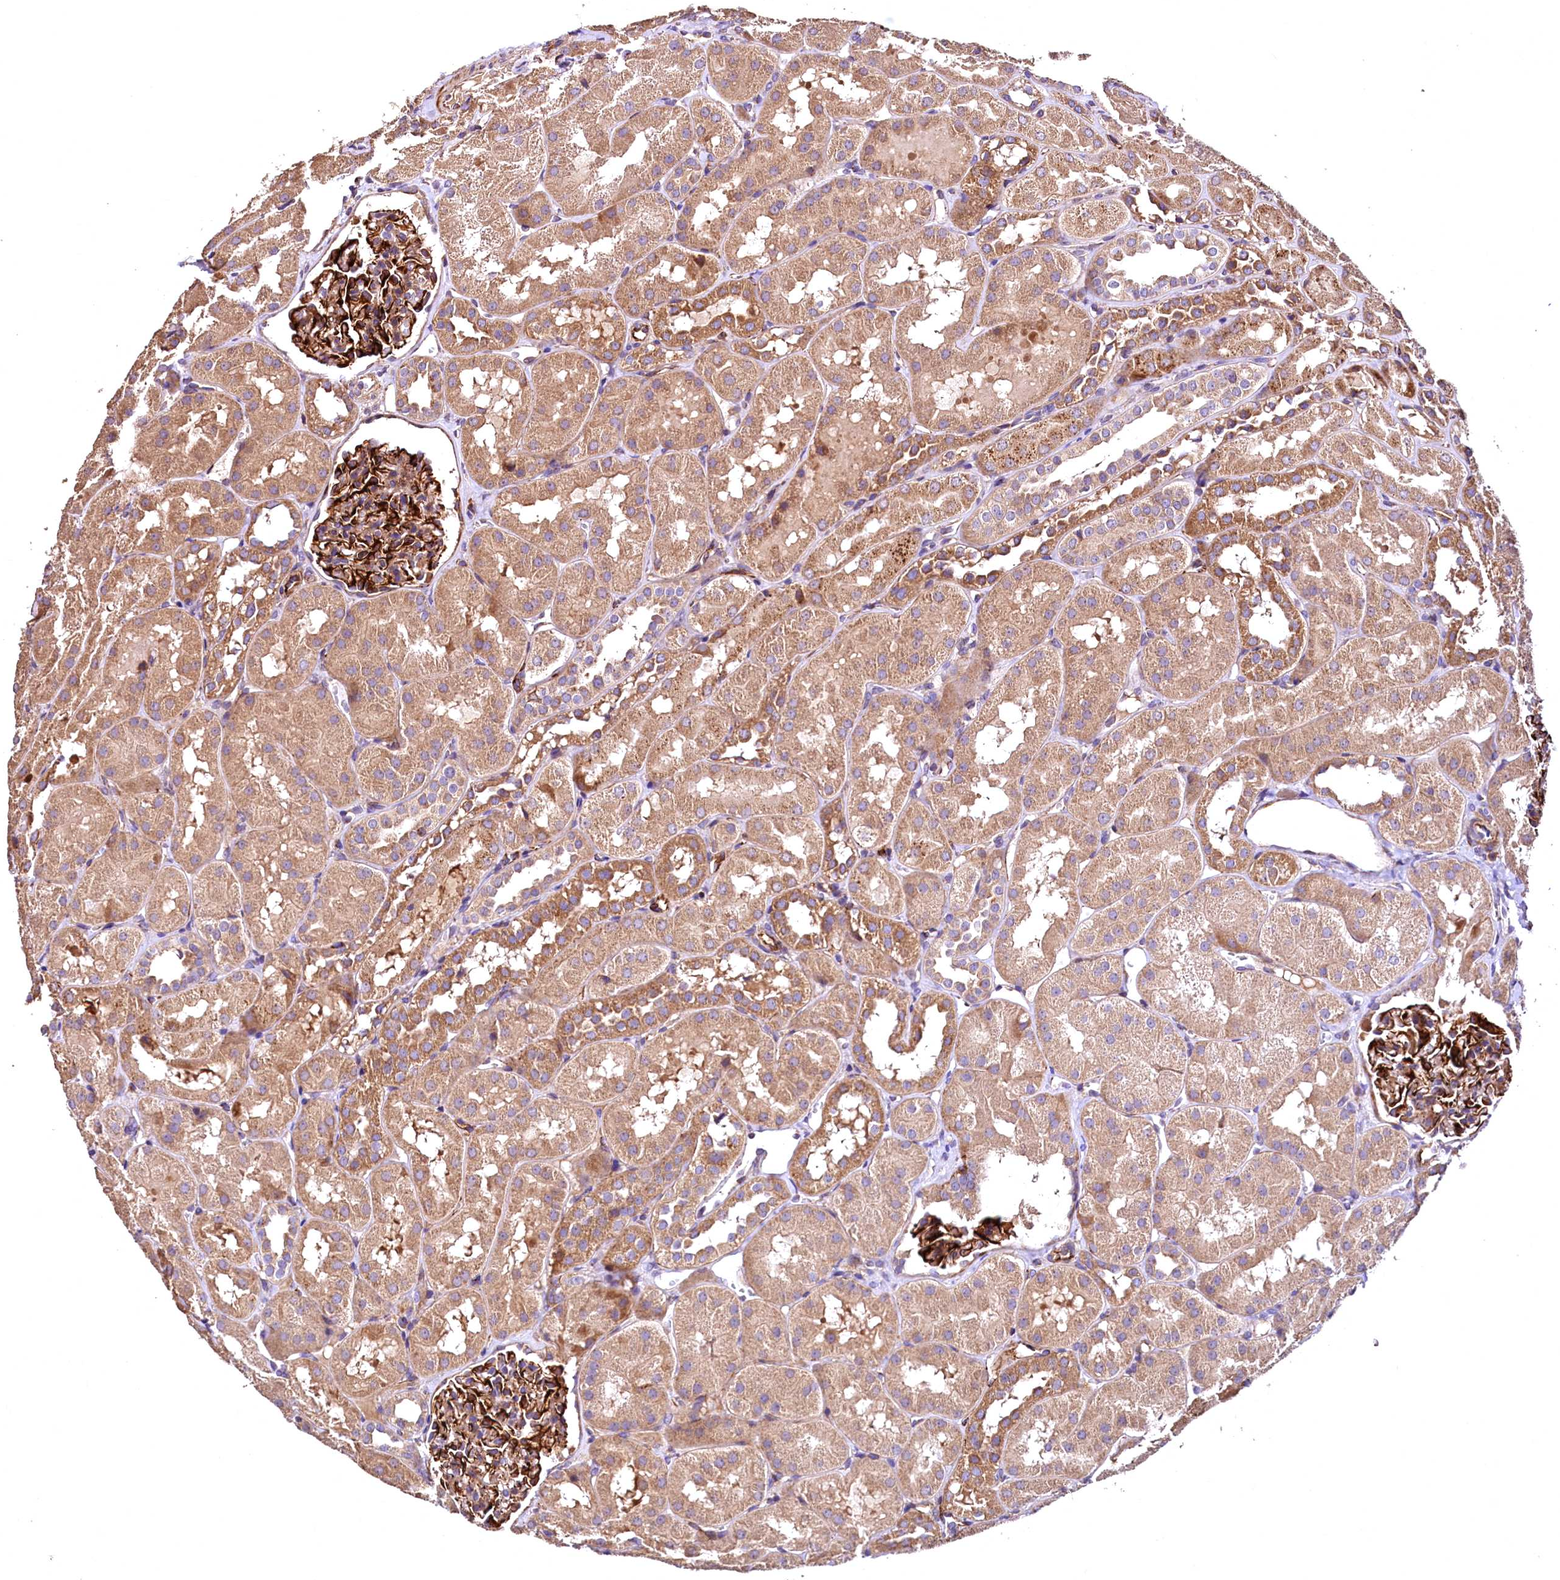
{"staining": {"intensity": "strong", "quantity": ">75%", "location": "cytoplasmic/membranous"}, "tissue": "kidney", "cell_type": "Cells in glomeruli", "image_type": "normal", "snomed": [{"axis": "morphology", "description": "Normal tissue, NOS"}, {"axis": "topography", "description": "Kidney"}, {"axis": "topography", "description": "Urinary bladder"}], "caption": "Cells in glomeruli reveal high levels of strong cytoplasmic/membranous staining in about >75% of cells in unremarkable human kidney. Using DAB (brown) and hematoxylin (blue) stains, captured at high magnification using brightfield microscopy.", "gene": "RASSF1", "patient": {"sex": "male", "age": 16}}